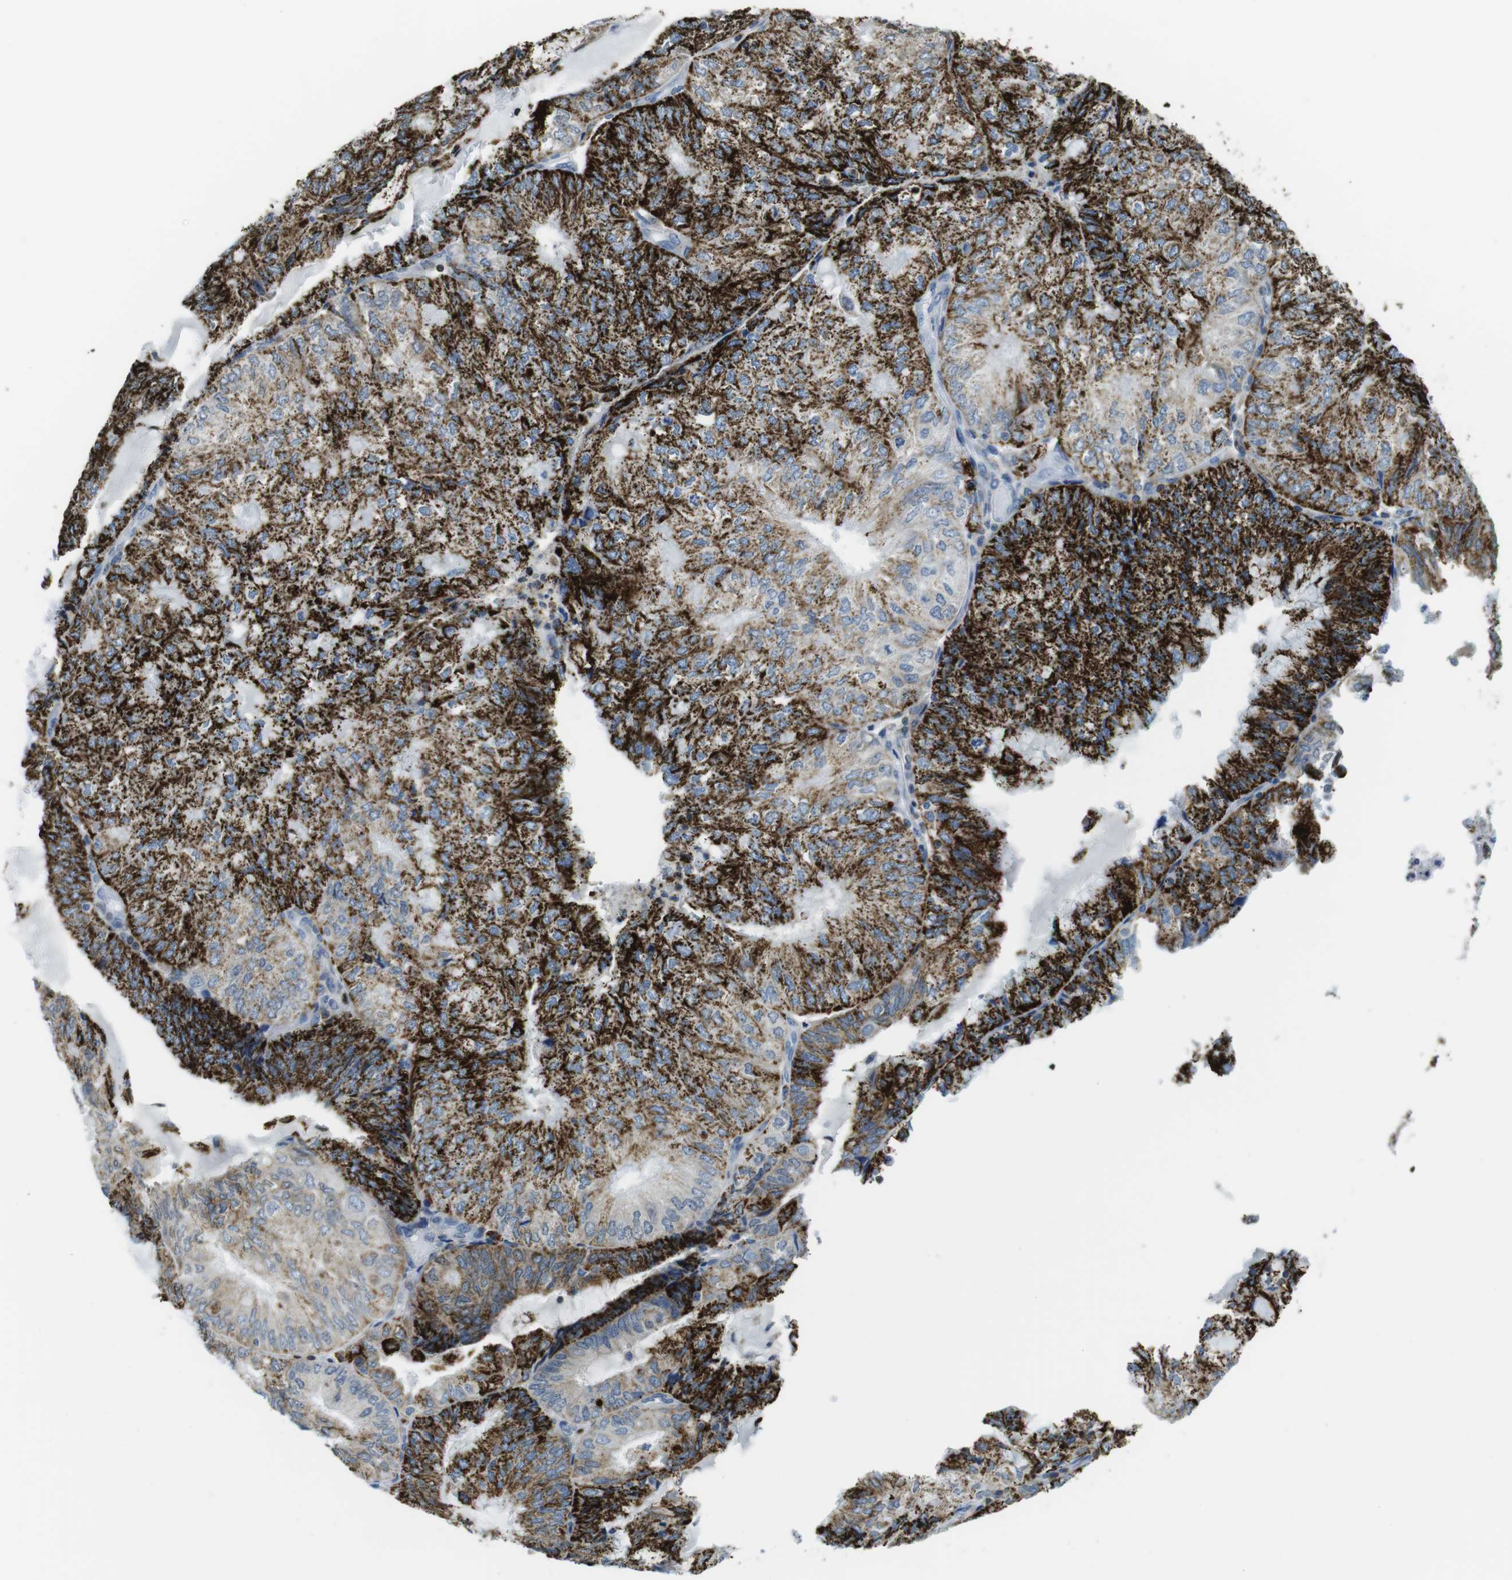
{"staining": {"intensity": "strong", "quantity": "25%-75%", "location": "cytoplasmic/membranous"}, "tissue": "endometrial cancer", "cell_type": "Tumor cells", "image_type": "cancer", "snomed": [{"axis": "morphology", "description": "Adenocarcinoma, NOS"}, {"axis": "topography", "description": "Endometrium"}], "caption": "Human endometrial adenocarcinoma stained for a protein (brown) displays strong cytoplasmic/membranous positive expression in approximately 25%-75% of tumor cells.", "gene": "KCNE3", "patient": {"sex": "female", "age": 81}}